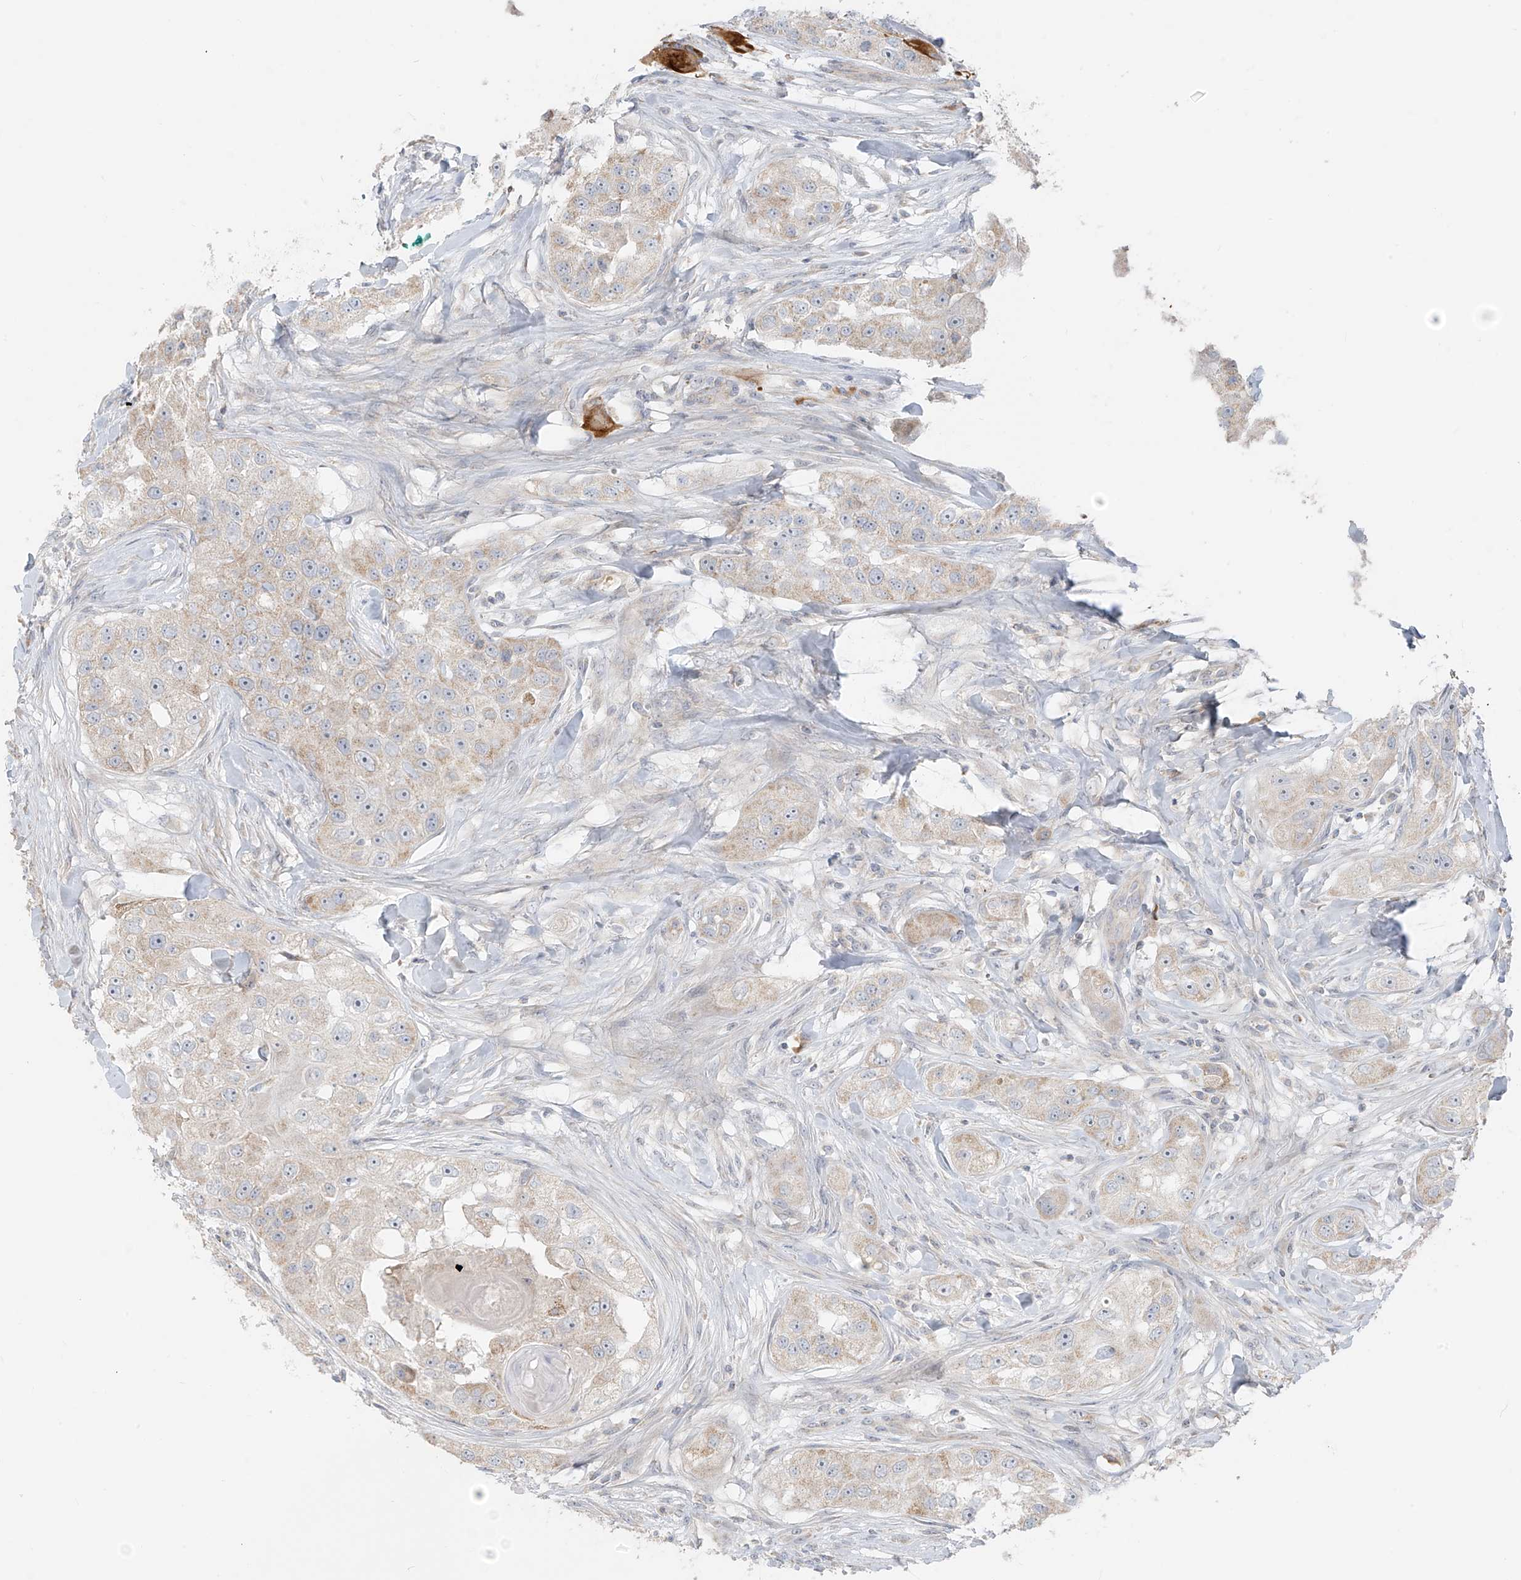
{"staining": {"intensity": "weak", "quantity": ">75%", "location": "cytoplasmic/membranous"}, "tissue": "head and neck cancer", "cell_type": "Tumor cells", "image_type": "cancer", "snomed": [{"axis": "morphology", "description": "Normal tissue, NOS"}, {"axis": "morphology", "description": "Squamous cell carcinoma, NOS"}, {"axis": "topography", "description": "Skeletal muscle"}, {"axis": "topography", "description": "Head-Neck"}], "caption": "Head and neck squamous cell carcinoma was stained to show a protein in brown. There is low levels of weak cytoplasmic/membranous positivity in about >75% of tumor cells.", "gene": "UST", "patient": {"sex": "male", "age": 51}}